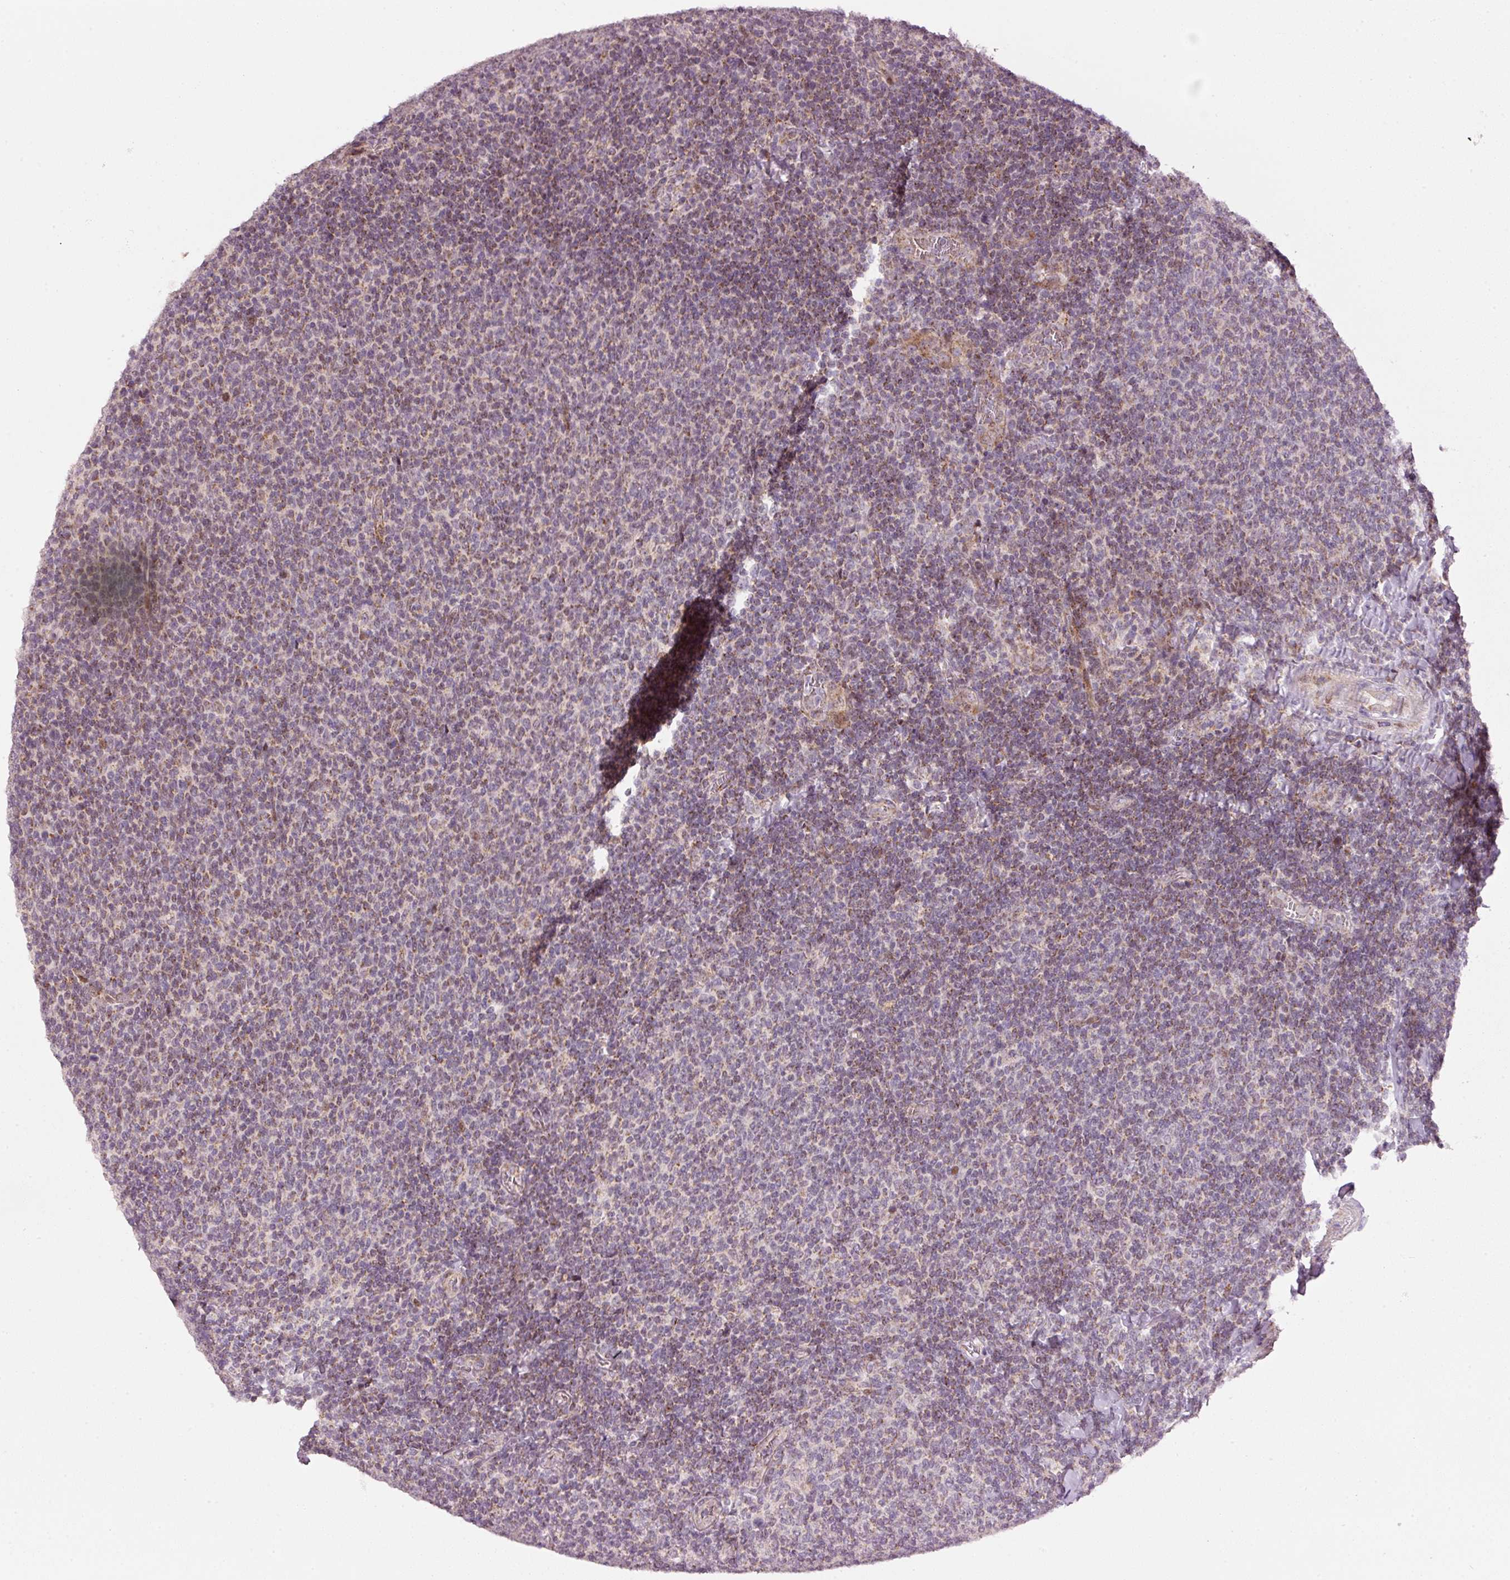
{"staining": {"intensity": "negative", "quantity": "none", "location": "none"}, "tissue": "lymphoma", "cell_type": "Tumor cells", "image_type": "cancer", "snomed": [{"axis": "morphology", "description": "Malignant lymphoma, non-Hodgkin's type, Low grade"}, {"axis": "topography", "description": "Lymph node"}], "caption": "Immunohistochemistry image of neoplastic tissue: human malignant lymphoma, non-Hodgkin's type (low-grade) stained with DAB (3,3'-diaminobenzidine) exhibits no significant protein expression in tumor cells.", "gene": "TOB2", "patient": {"sex": "male", "age": 52}}